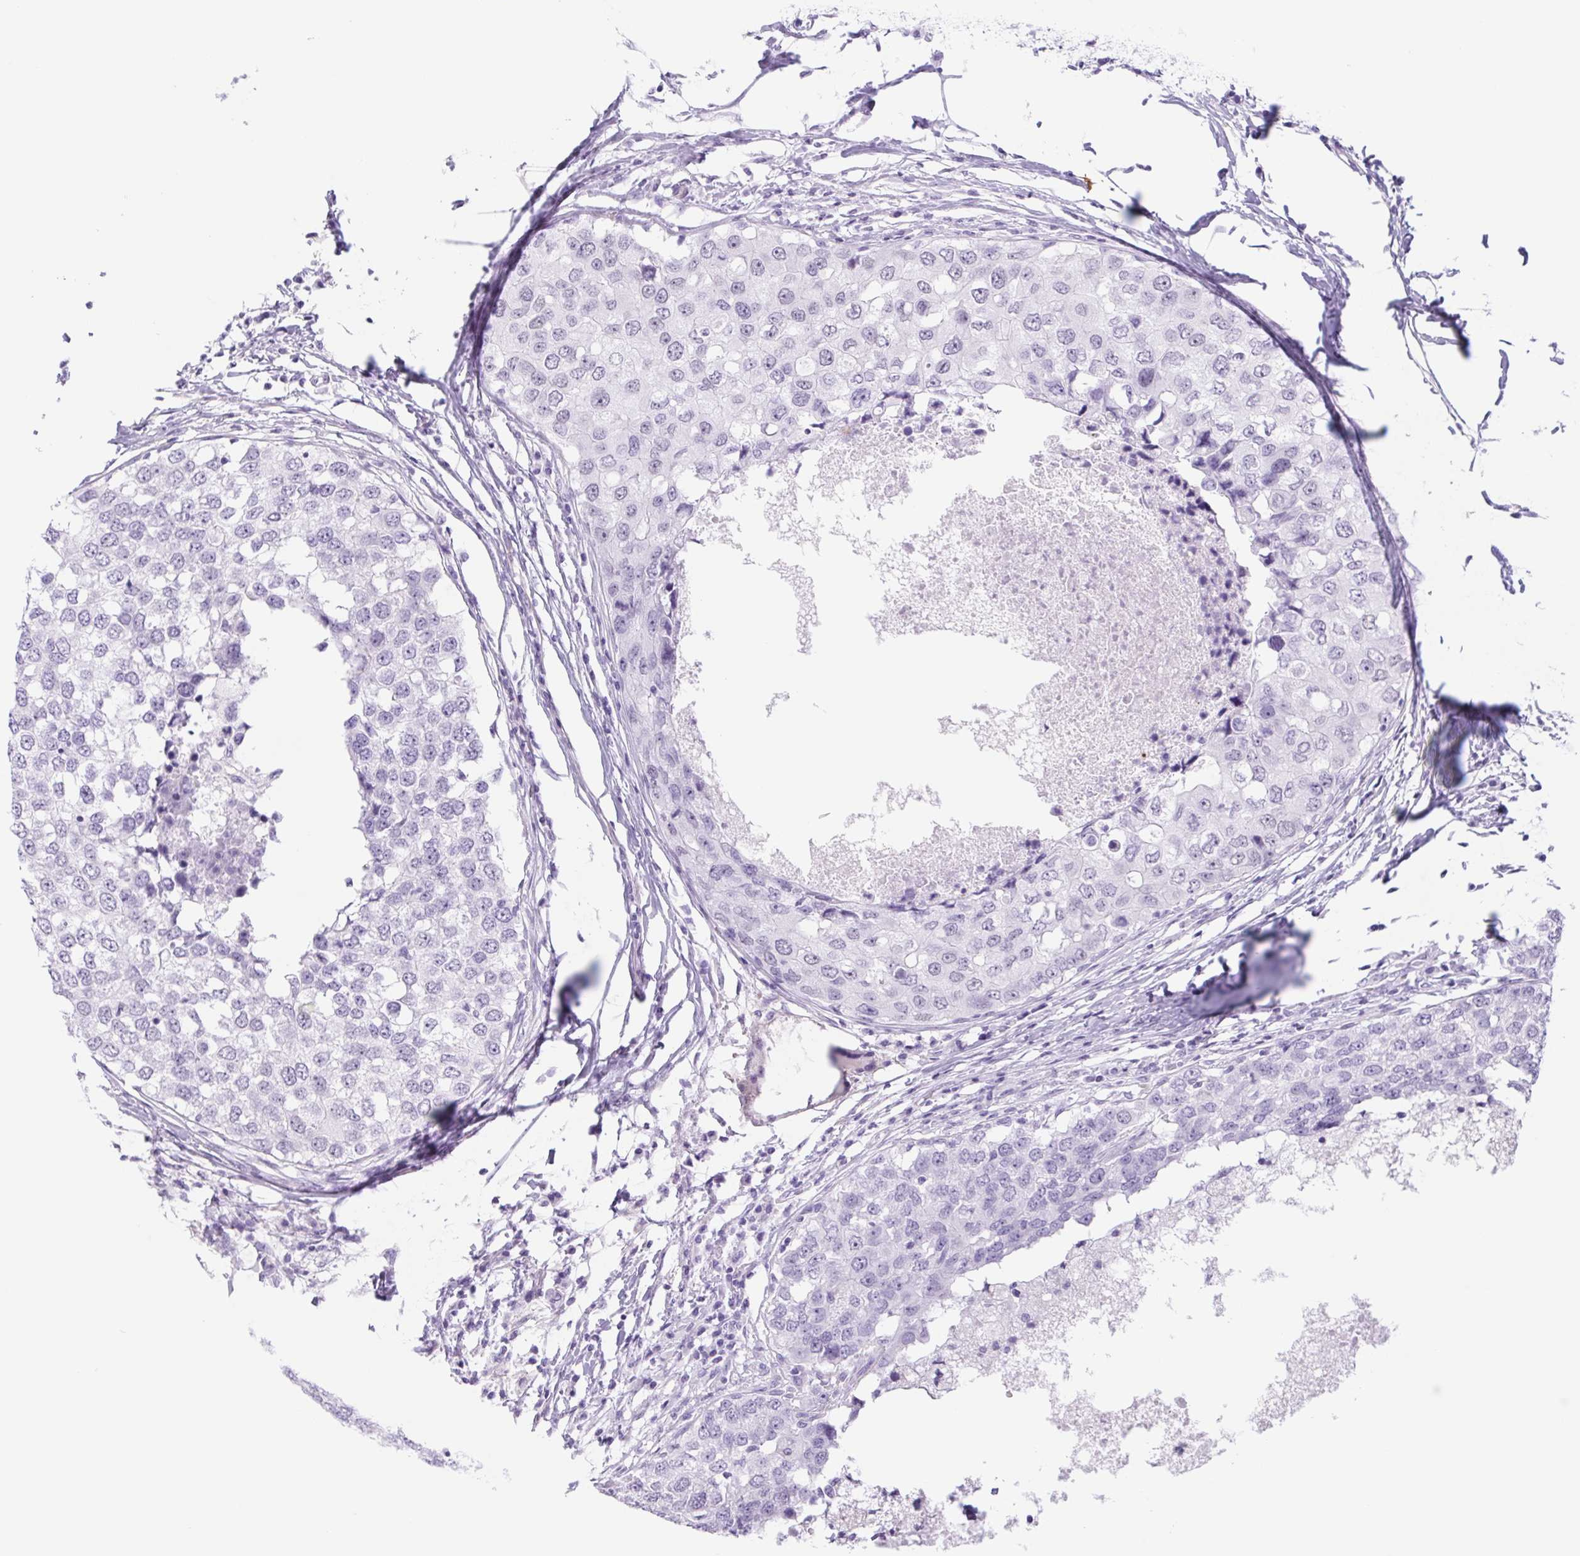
{"staining": {"intensity": "negative", "quantity": "none", "location": "none"}, "tissue": "breast cancer", "cell_type": "Tumor cells", "image_type": "cancer", "snomed": [{"axis": "morphology", "description": "Duct carcinoma"}, {"axis": "topography", "description": "Breast"}], "caption": "IHC photomicrograph of human breast invasive ductal carcinoma stained for a protein (brown), which exhibits no positivity in tumor cells.", "gene": "CYP21A2", "patient": {"sex": "female", "age": 27}}